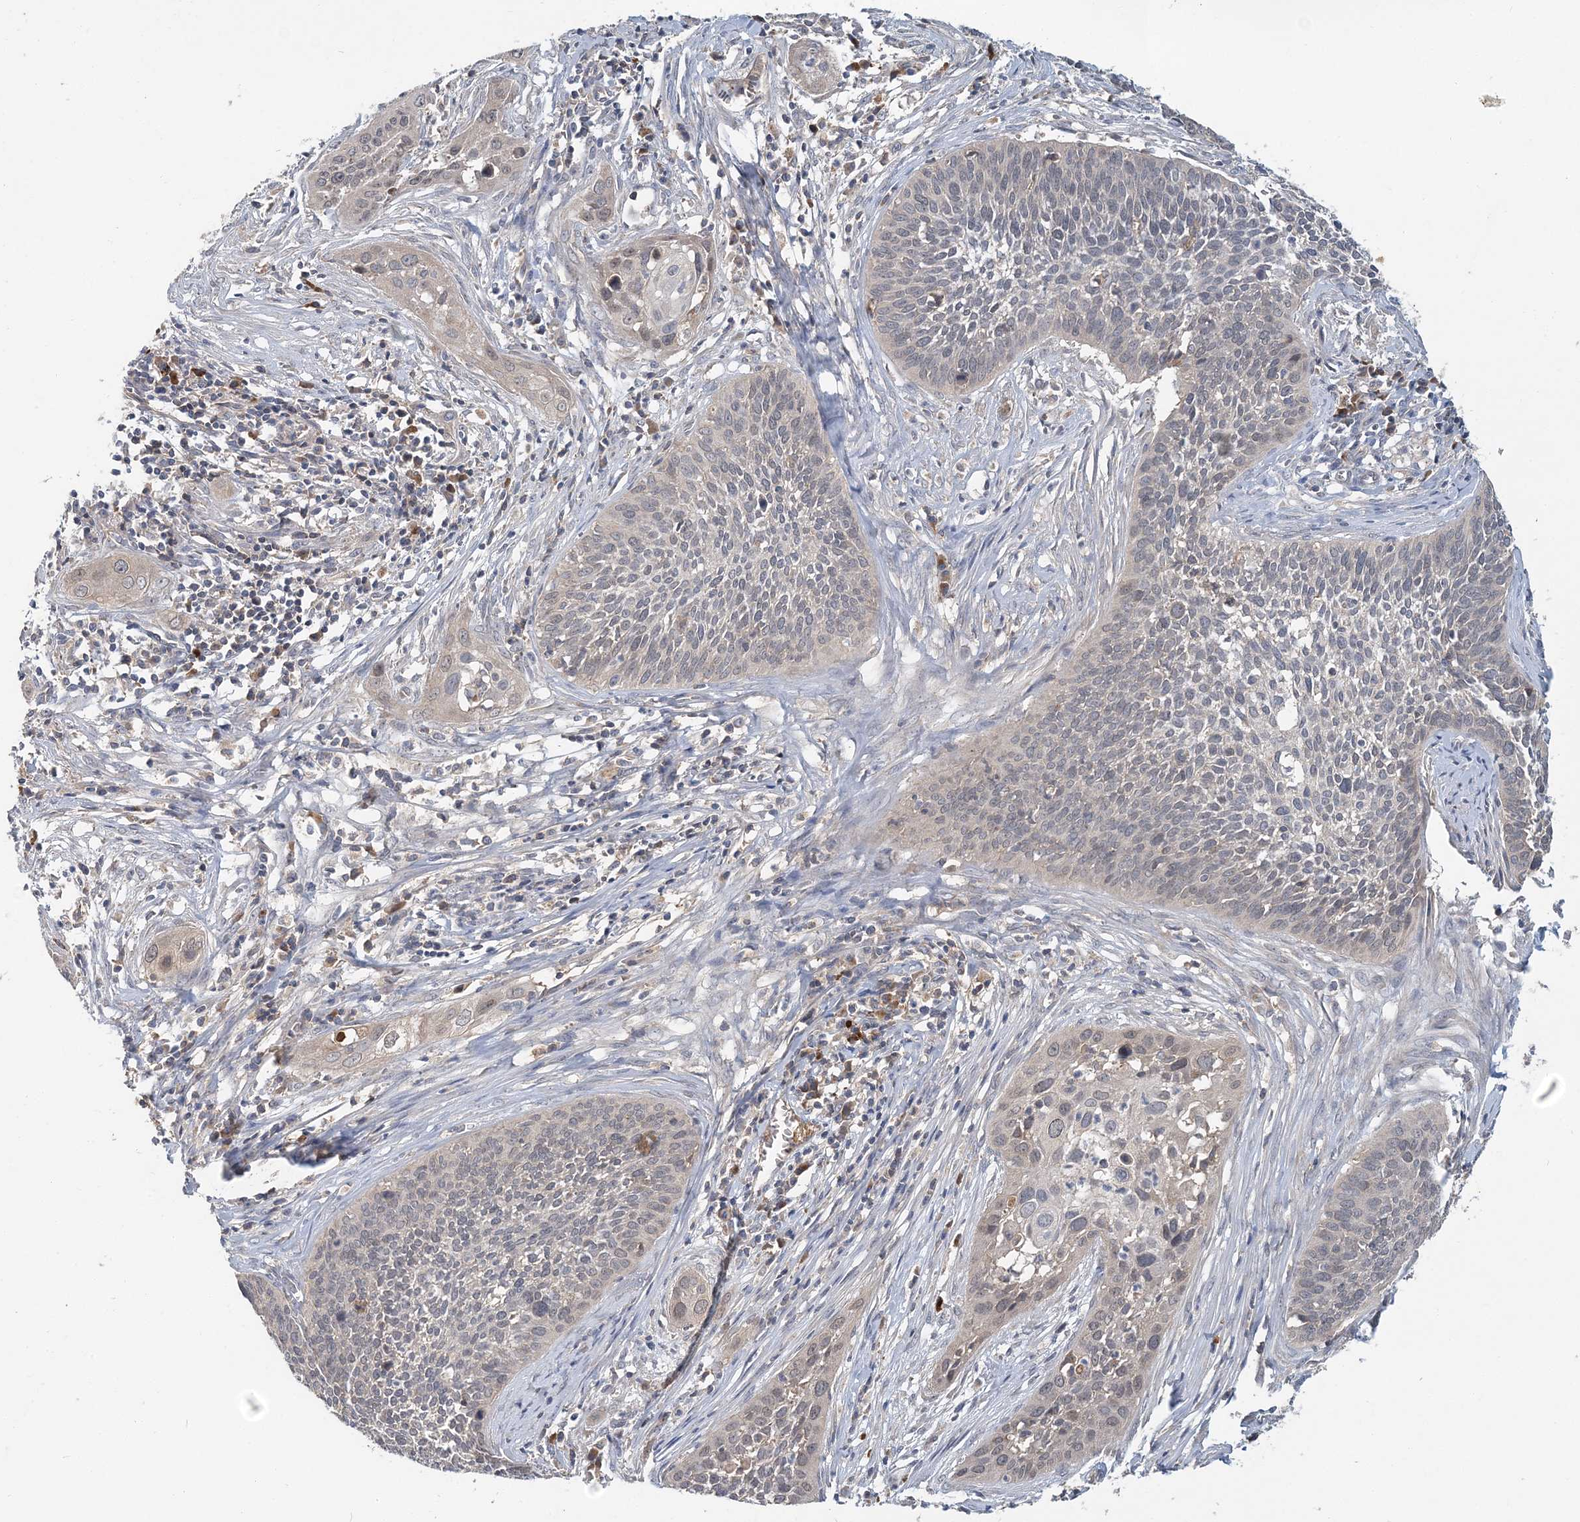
{"staining": {"intensity": "negative", "quantity": "none", "location": "none"}, "tissue": "cervical cancer", "cell_type": "Tumor cells", "image_type": "cancer", "snomed": [{"axis": "morphology", "description": "Squamous cell carcinoma, NOS"}, {"axis": "topography", "description": "Cervix"}], "caption": "Tumor cells are negative for protein expression in human squamous cell carcinoma (cervical). (DAB (3,3'-diaminobenzidine) IHC, high magnification).", "gene": "RNF25", "patient": {"sex": "female", "age": 34}}